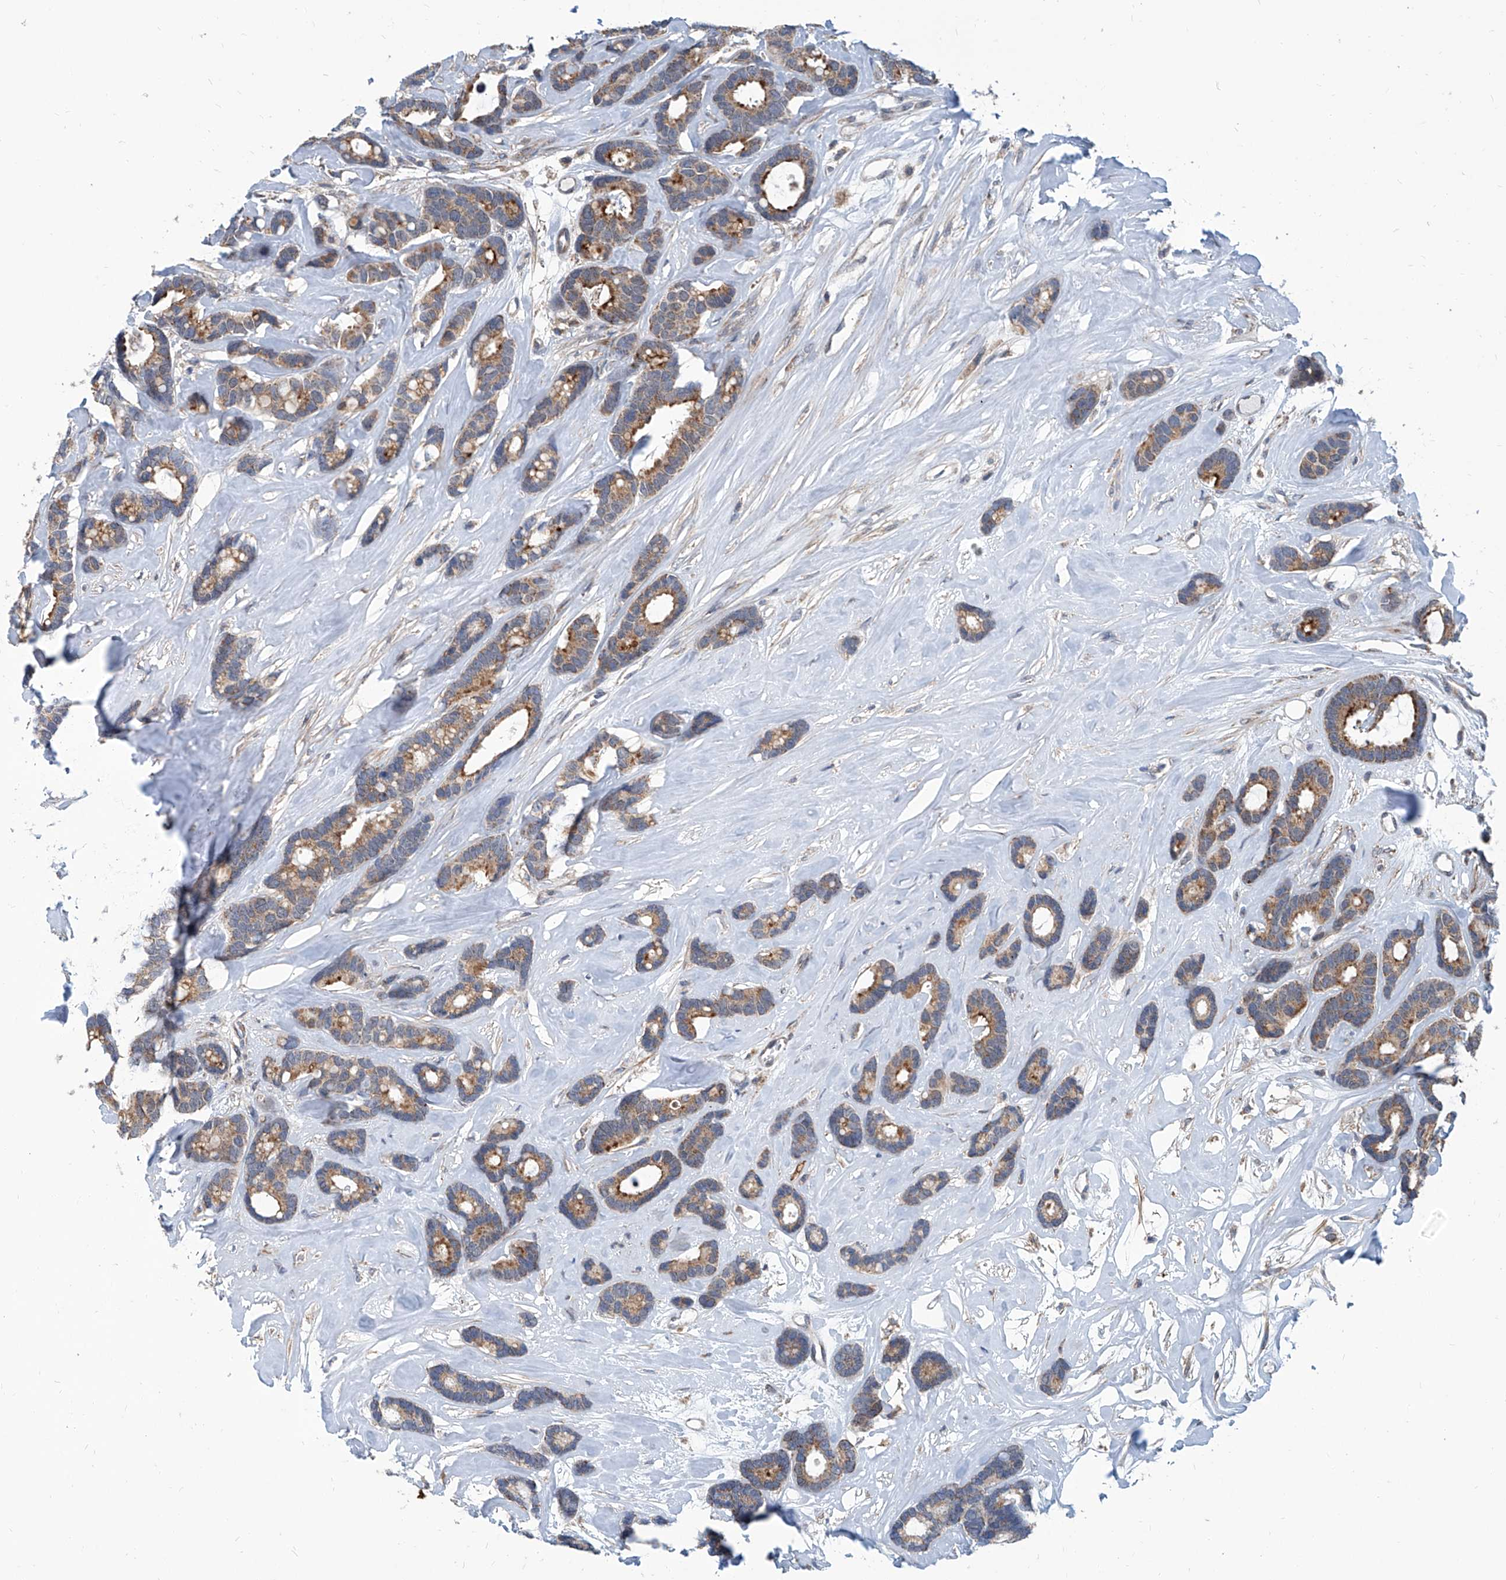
{"staining": {"intensity": "moderate", "quantity": ">75%", "location": "cytoplasmic/membranous"}, "tissue": "breast cancer", "cell_type": "Tumor cells", "image_type": "cancer", "snomed": [{"axis": "morphology", "description": "Duct carcinoma"}, {"axis": "topography", "description": "Breast"}], "caption": "Immunohistochemistry (IHC) histopathology image of breast infiltrating ductal carcinoma stained for a protein (brown), which demonstrates medium levels of moderate cytoplasmic/membranous positivity in about >75% of tumor cells.", "gene": "USP48", "patient": {"sex": "female", "age": 87}}